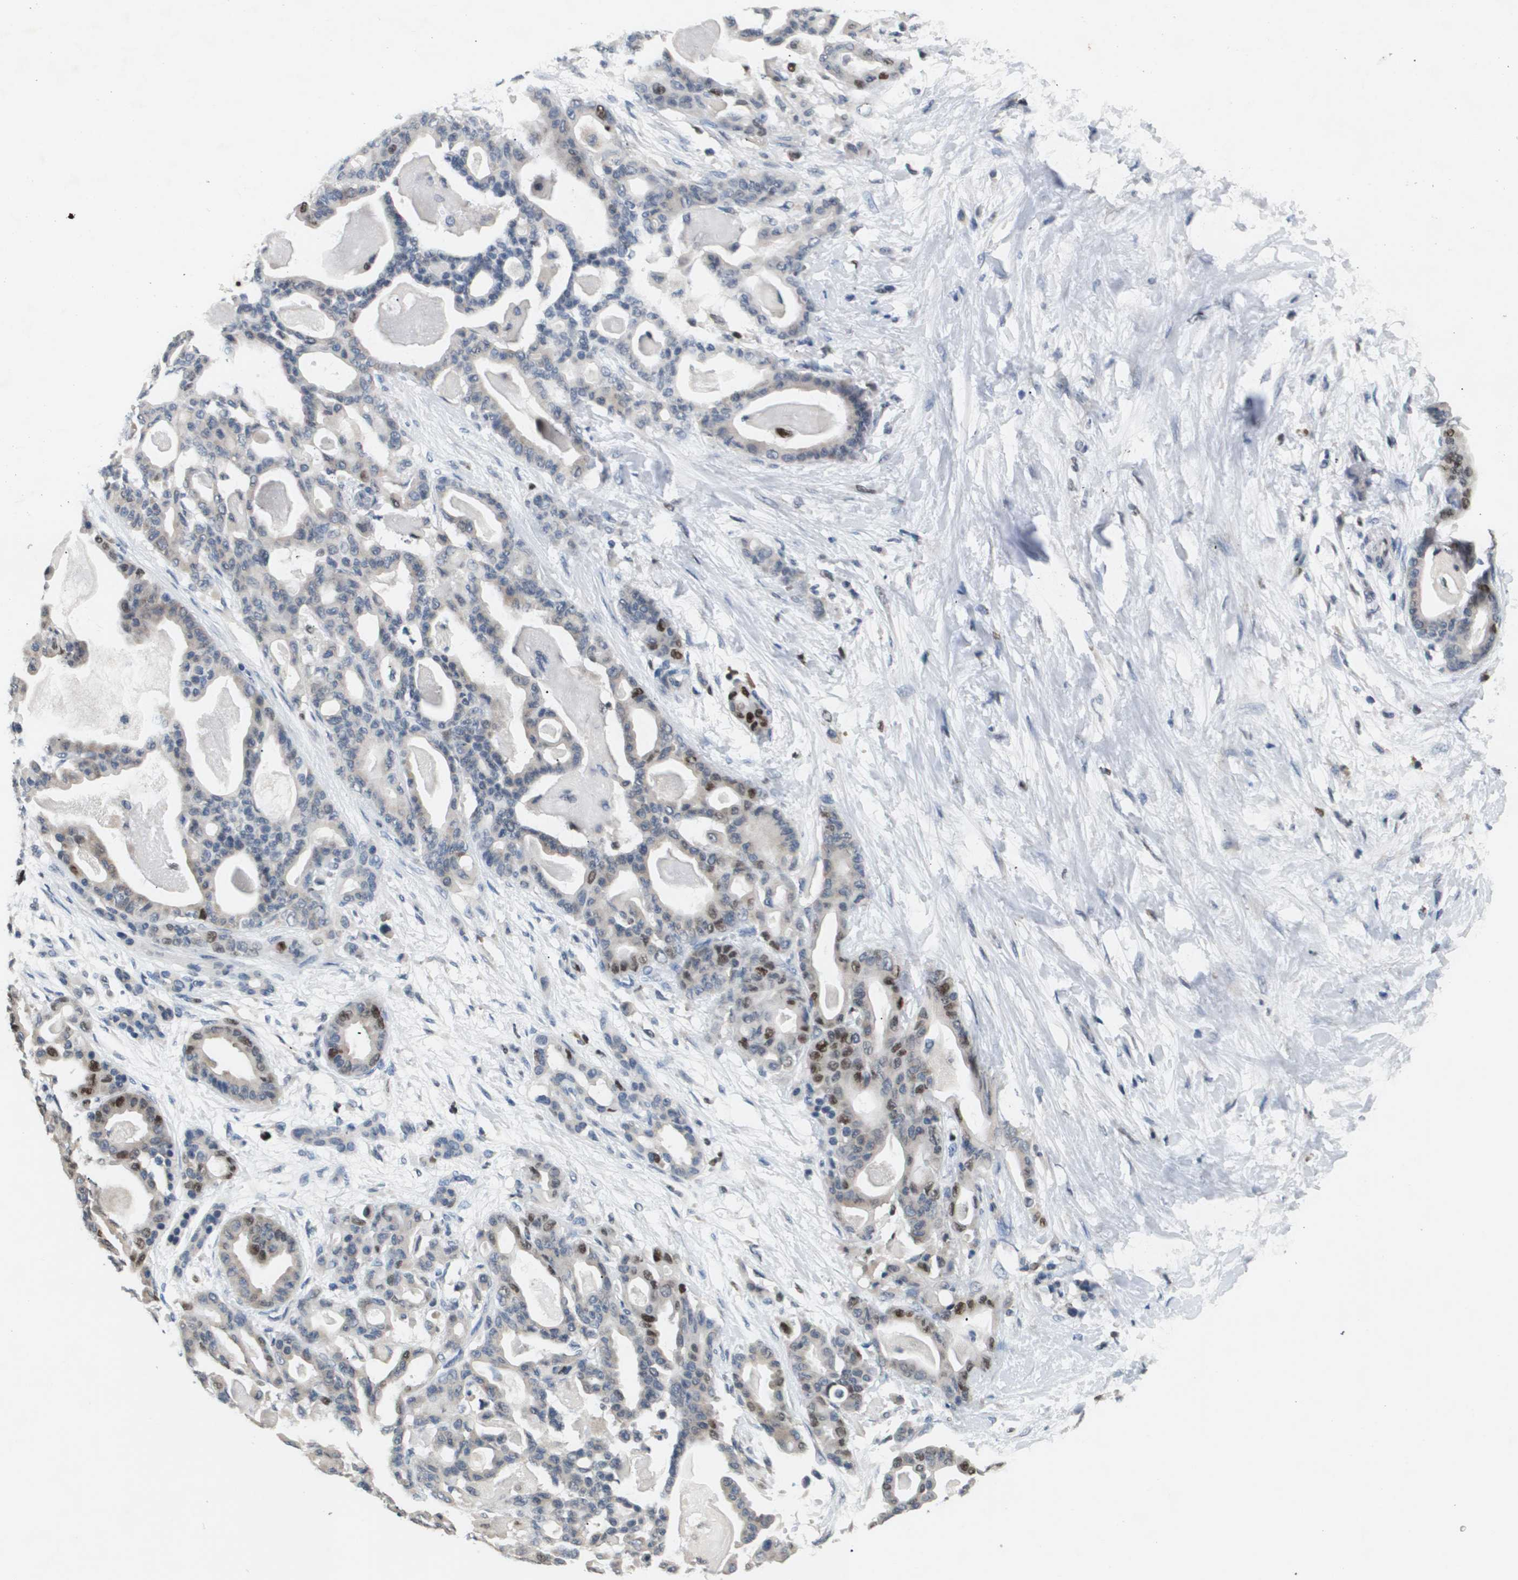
{"staining": {"intensity": "moderate", "quantity": "<25%", "location": "nuclear"}, "tissue": "pancreatic cancer", "cell_type": "Tumor cells", "image_type": "cancer", "snomed": [{"axis": "morphology", "description": "Adenocarcinoma, NOS"}, {"axis": "topography", "description": "Pancreas"}], "caption": "A low amount of moderate nuclear expression is appreciated in approximately <25% of tumor cells in pancreatic cancer tissue. Using DAB (3,3'-diaminobenzidine) (brown) and hematoxylin (blue) stains, captured at high magnification using brightfield microscopy.", "gene": "ANAPC2", "patient": {"sex": "male", "age": 63}}